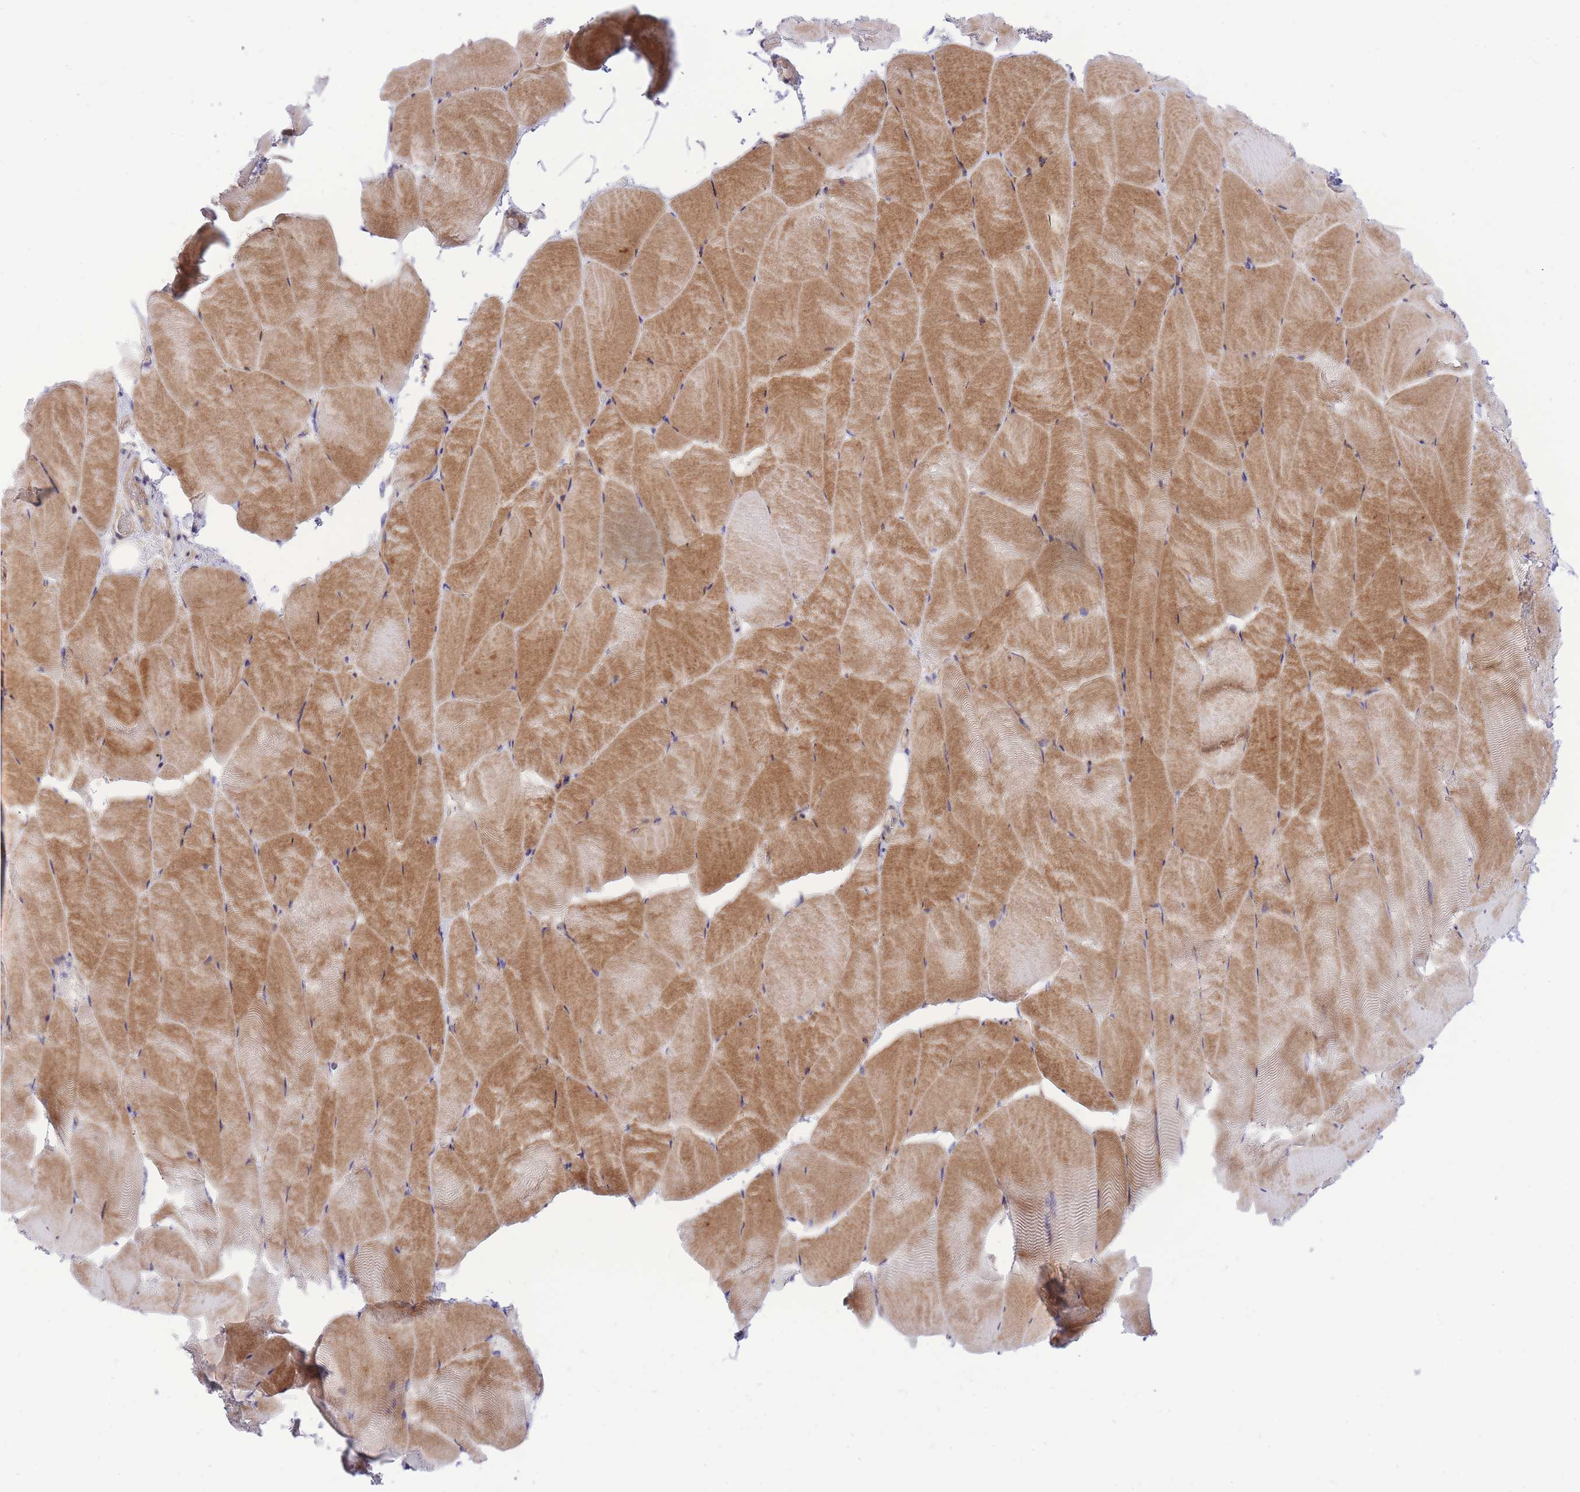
{"staining": {"intensity": "moderate", "quantity": "25%-75%", "location": "cytoplasmic/membranous,nuclear"}, "tissue": "skeletal muscle", "cell_type": "Myocytes", "image_type": "normal", "snomed": [{"axis": "morphology", "description": "Normal tissue, NOS"}, {"axis": "topography", "description": "Skeletal muscle"}], "caption": "Skeletal muscle stained with immunohistochemistry reveals moderate cytoplasmic/membranous,nuclear positivity in approximately 25%-75% of myocytes. Using DAB (3,3'-diaminobenzidine) (brown) and hematoxylin (blue) stains, captured at high magnification using brightfield microscopy.", "gene": "MINDY2", "patient": {"sex": "female", "age": 64}}